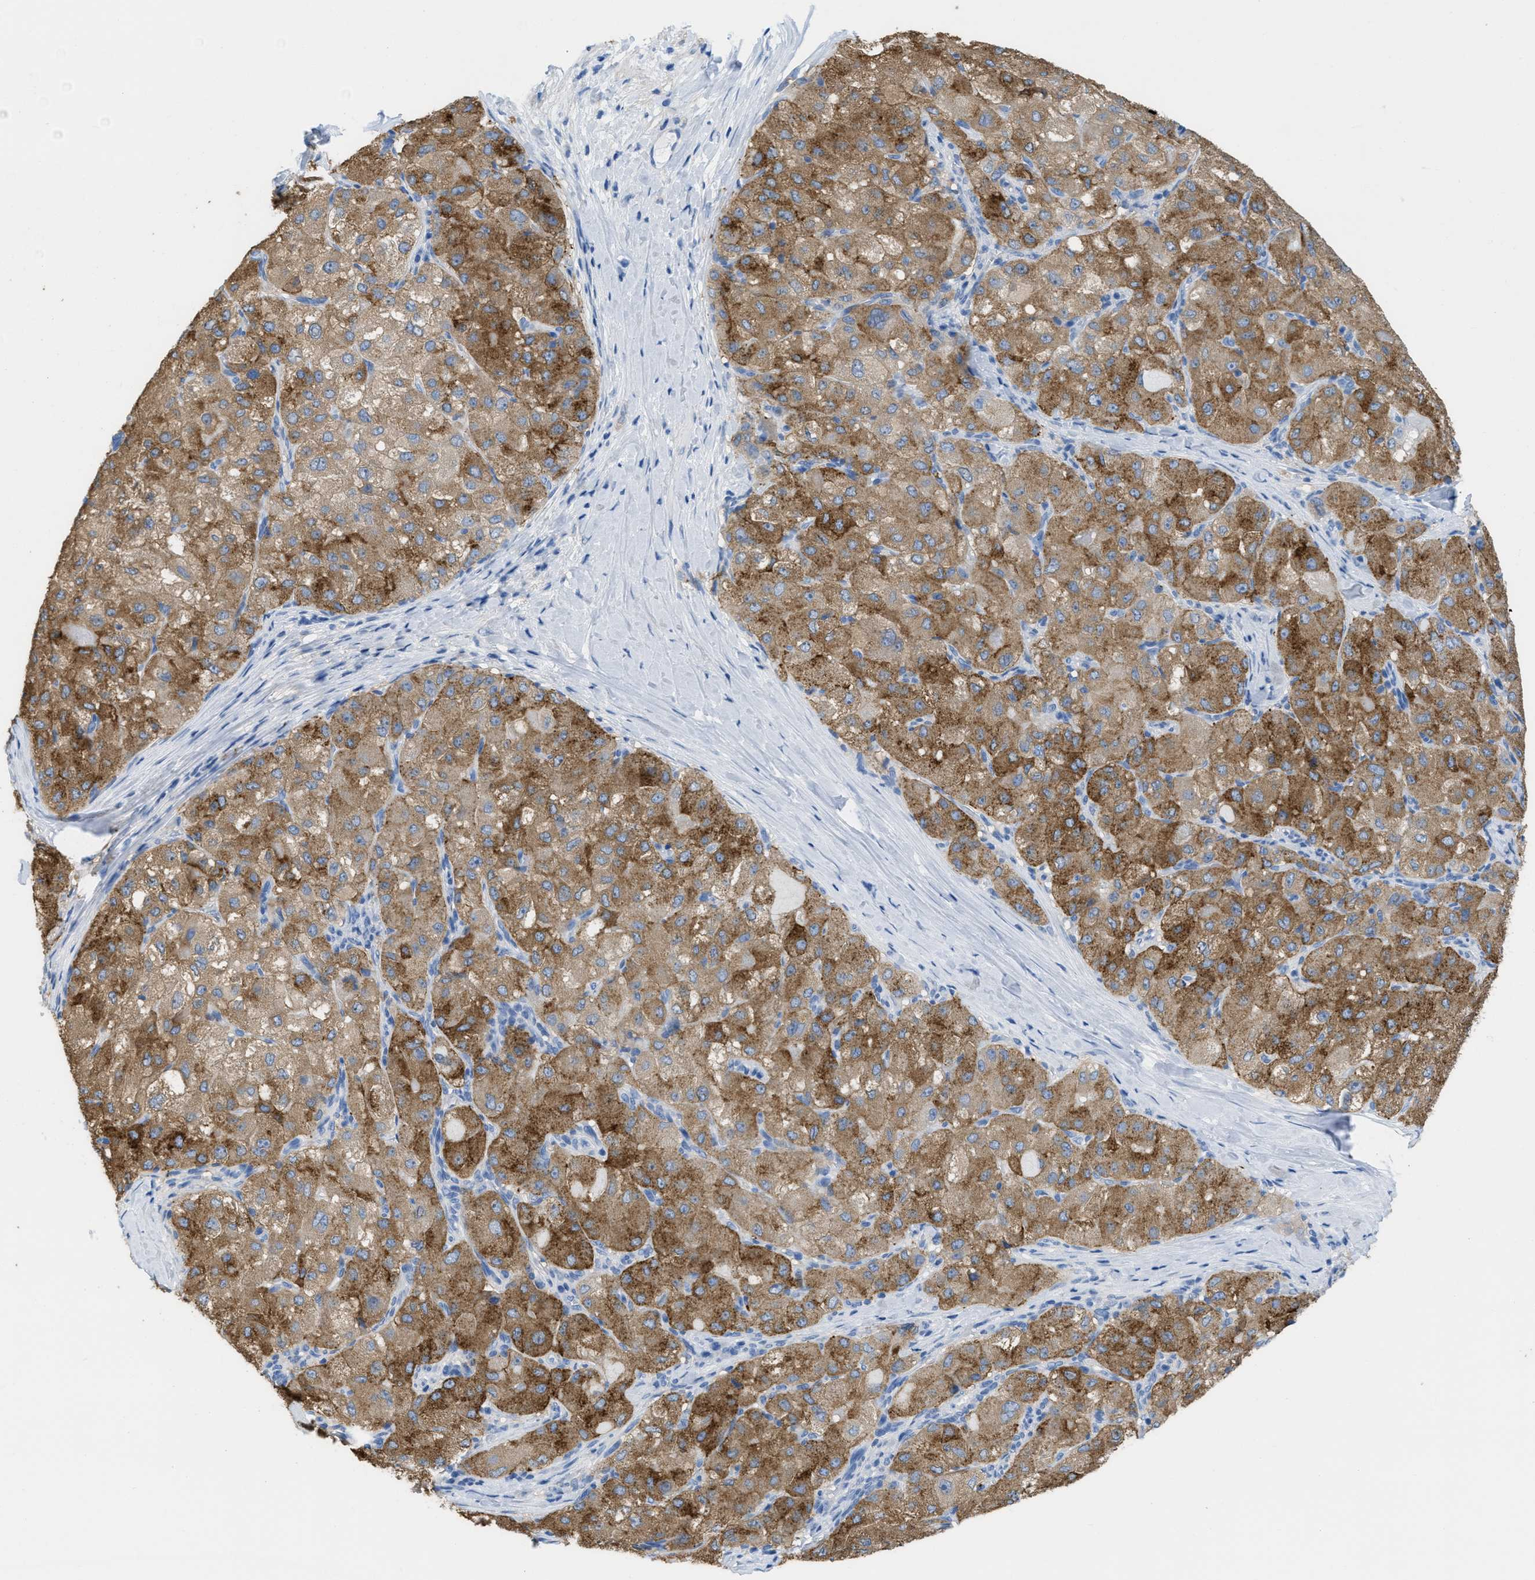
{"staining": {"intensity": "strong", "quantity": ">75%", "location": "cytoplasmic/membranous"}, "tissue": "liver cancer", "cell_type": "Tumor cells", "image_type": "cancer", "snomed": [{"axis": "morphology", "description": "Carcinoma, Hepatocellular, NOS"}, {"axis": "topography", "description": "Liver"}], "caption": "Immunohistochemical staining of human liver cancer exhibits high levels of strong cytoplasmic/membranous protein expression in approximately >75% of tumor cells.", "gene": "ASGR1", "patient": {"sex": "male", "age": 80}}